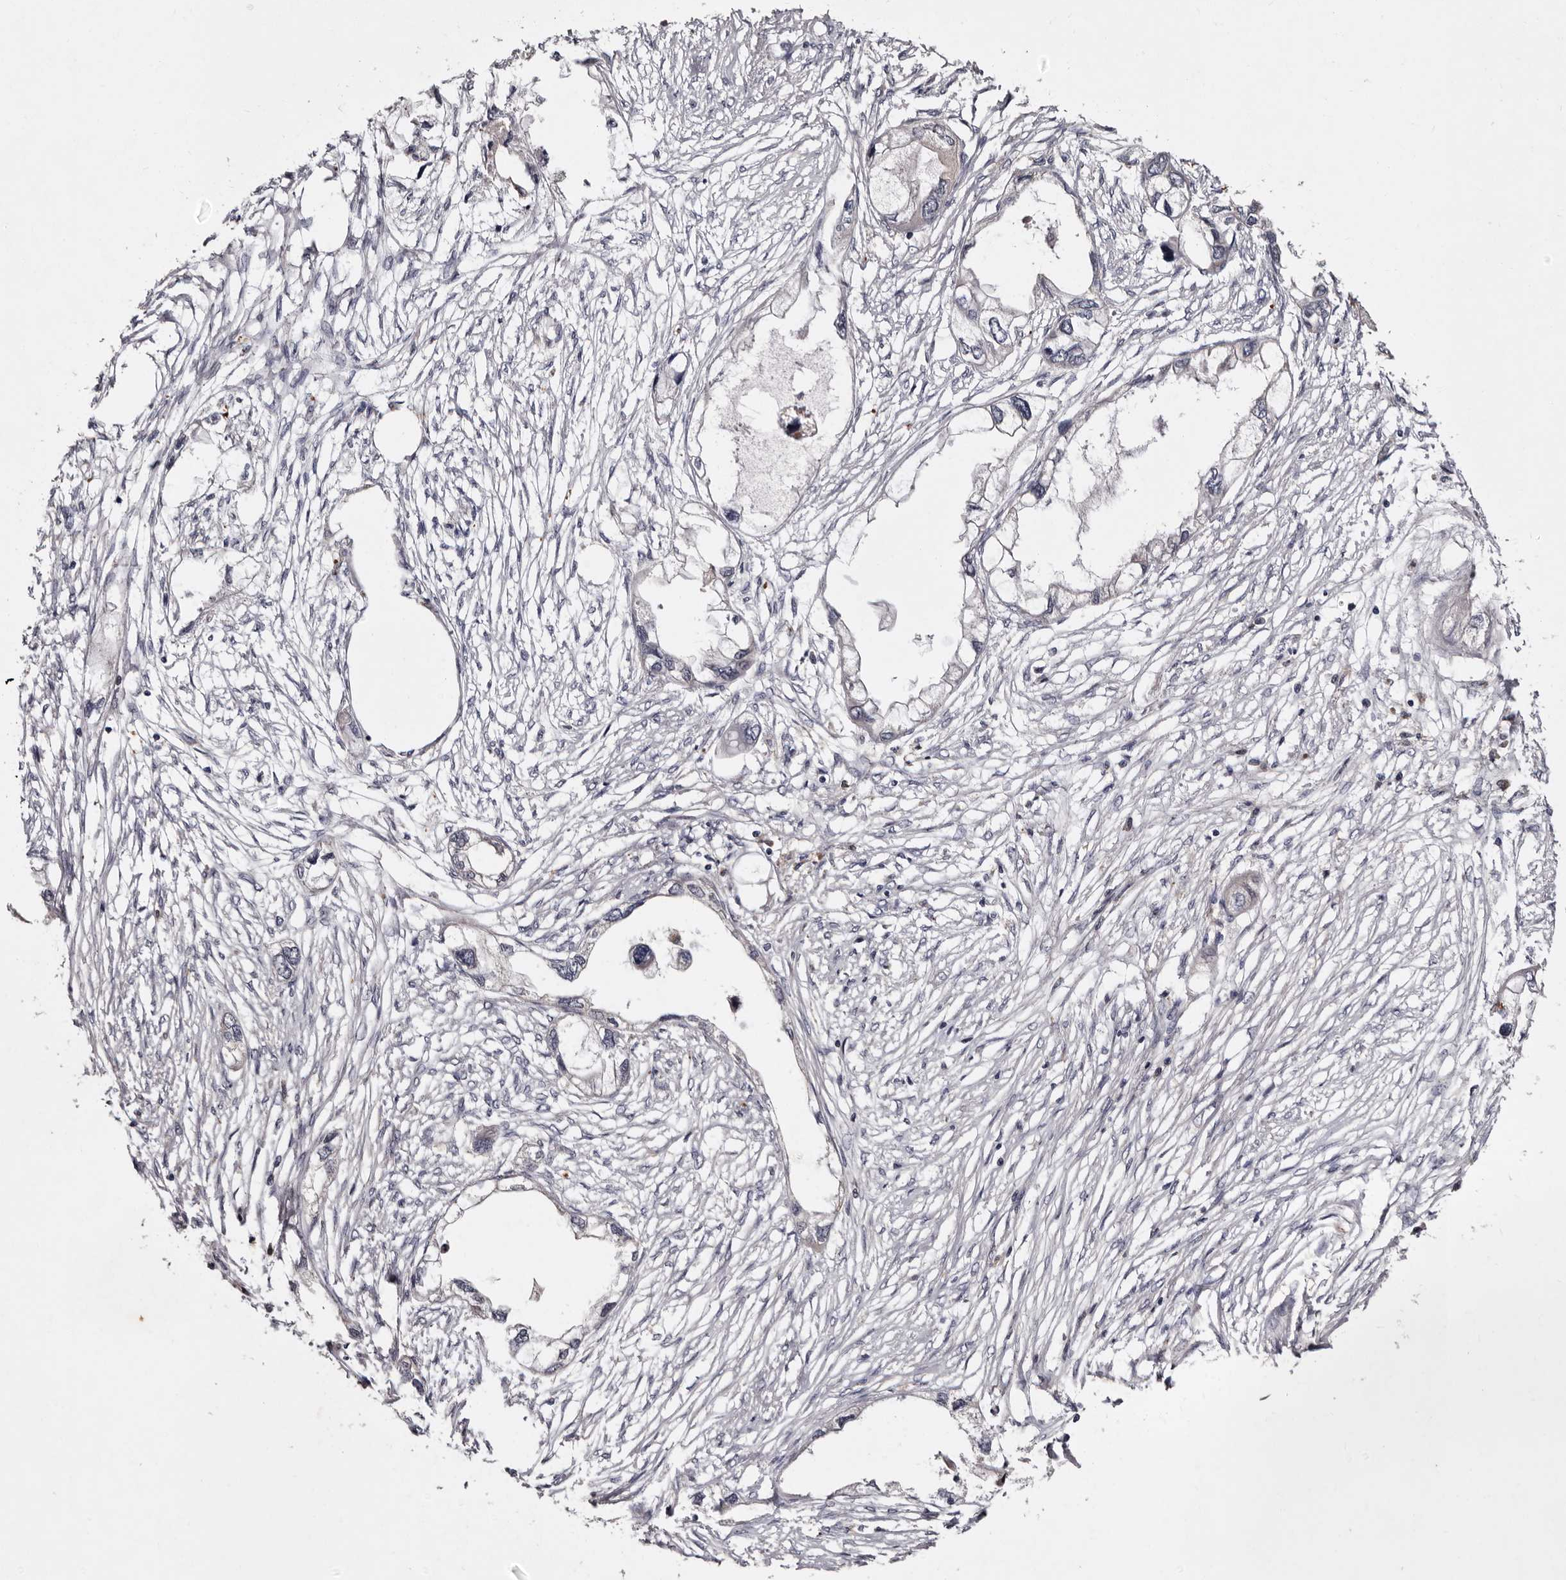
{"staining": {"intensity": "negative", "quantity": "none", "location": "none"}, "tissue": "endometrial cancer", "cell_type": "Tumor cells", "image_type": "cancer", "snomed": [{"axis": "morphology", "description": "Adenocarcinoma, NOS"}, {"axis": "morphology", "description": "Adenocarcinoma, metastatic, NOS"}, {"axis": "topography", "description": "Adipose tissue"}, {"axis": "topography", "description": "Endometrium"}], "caption": "This is an immunohistochemistry (IHC) micrograph of endometrial cancer (adenocarcinoma). There is no staining in tumor cells.", "gene": "DNPH1", "patient": {"sex": "female", "age": 67}}